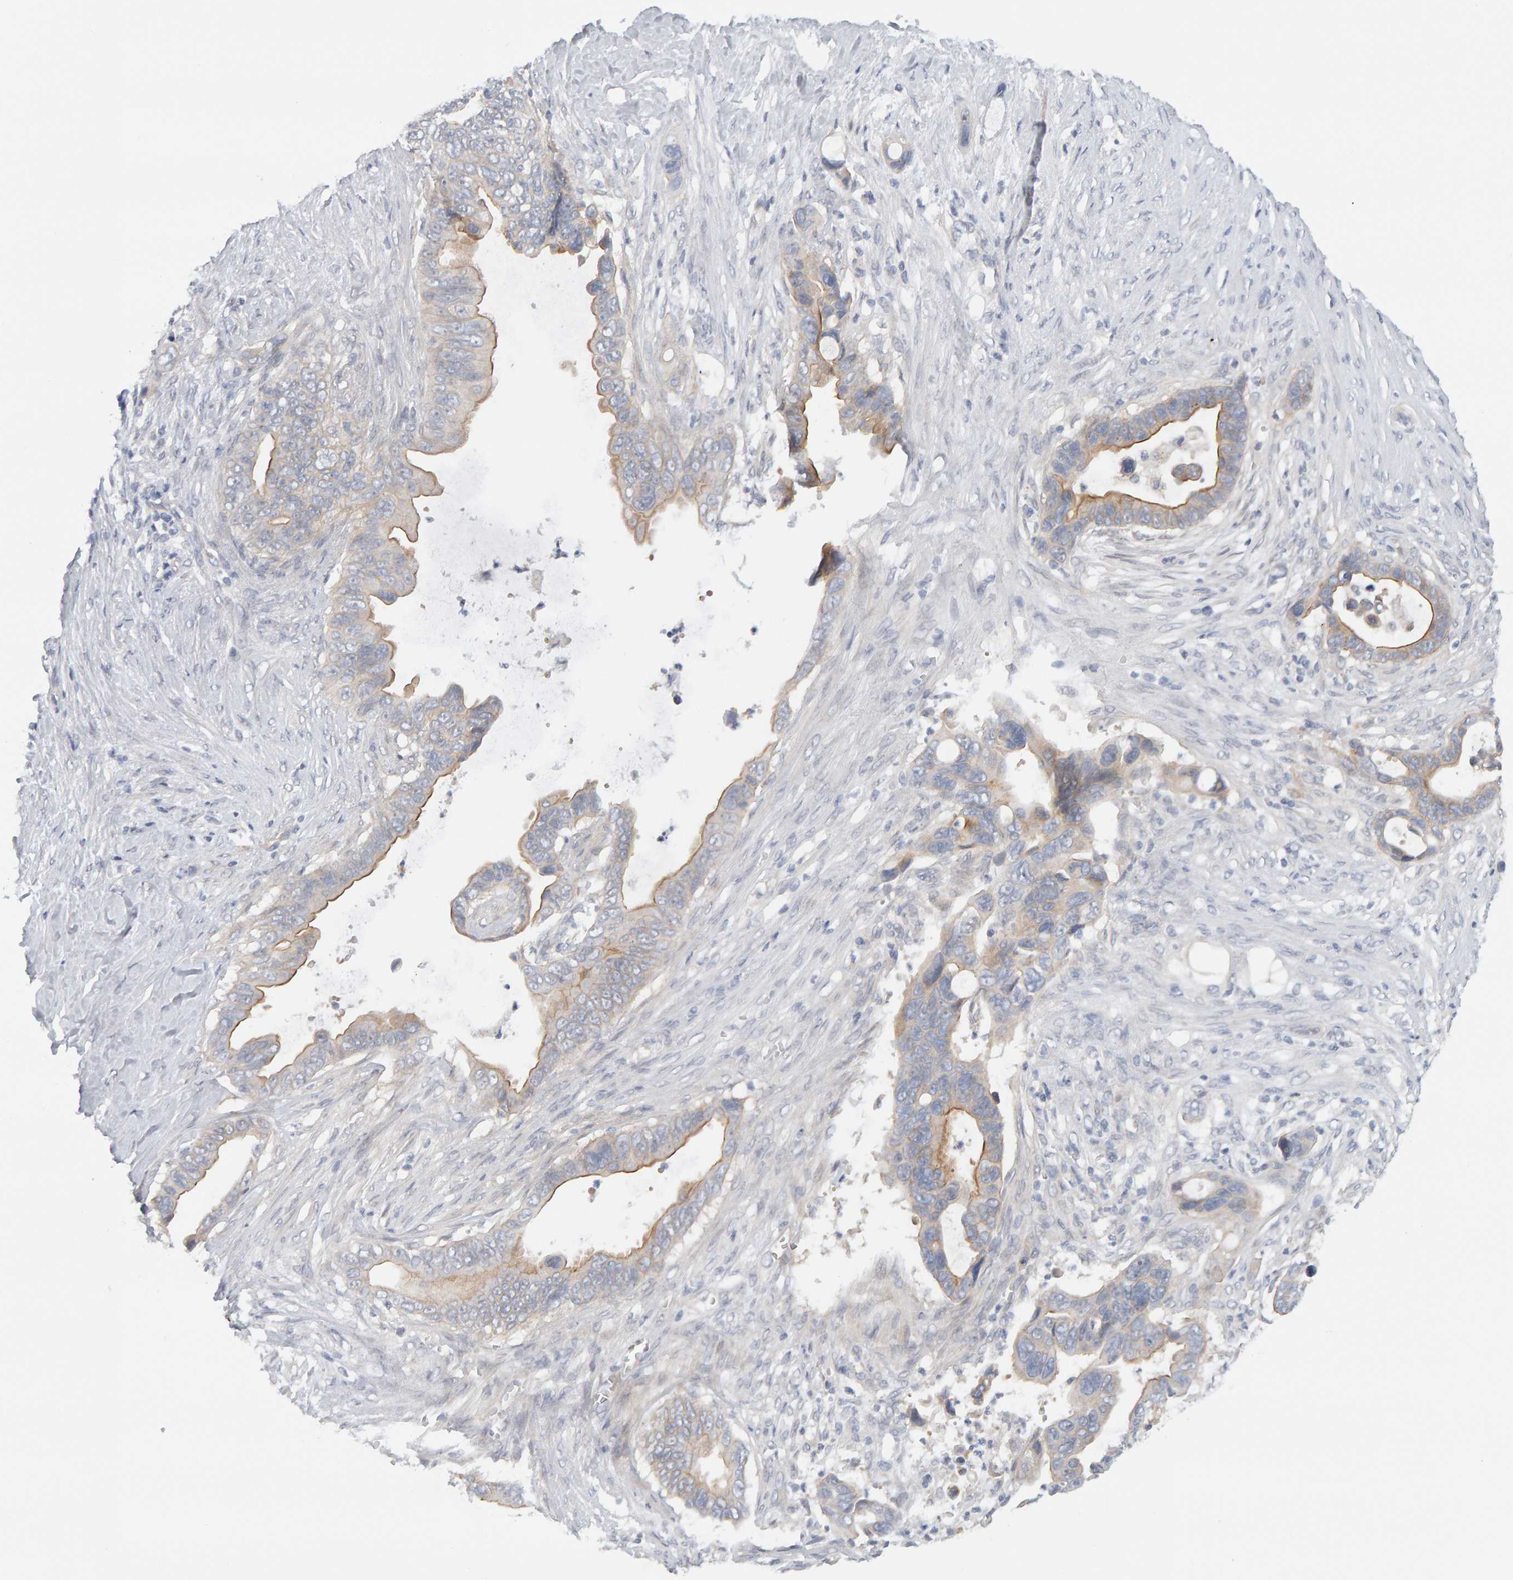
{"staining": {"intensity": "moderate", "quantity": "<25%", "location": "cytoplasmic/membranous"}, "tissue": "pancreatic cancer", "cell_type": "Tumor cells", "image_type": "cancer", "snomed": [{"axis": "morphology", "description": "Adenocarcinoma, NOS"}, {"axis": "topography", "description": "Pancreas"}], "caption": "Immunohistochemical staining of human pancreatic cancer reveals moderate cytoplasmic/membranous protein expression in approximately <25% of tumor cells.", "gene": "PPP1R16A", "patient": {"sex": "female", "age": 72}}